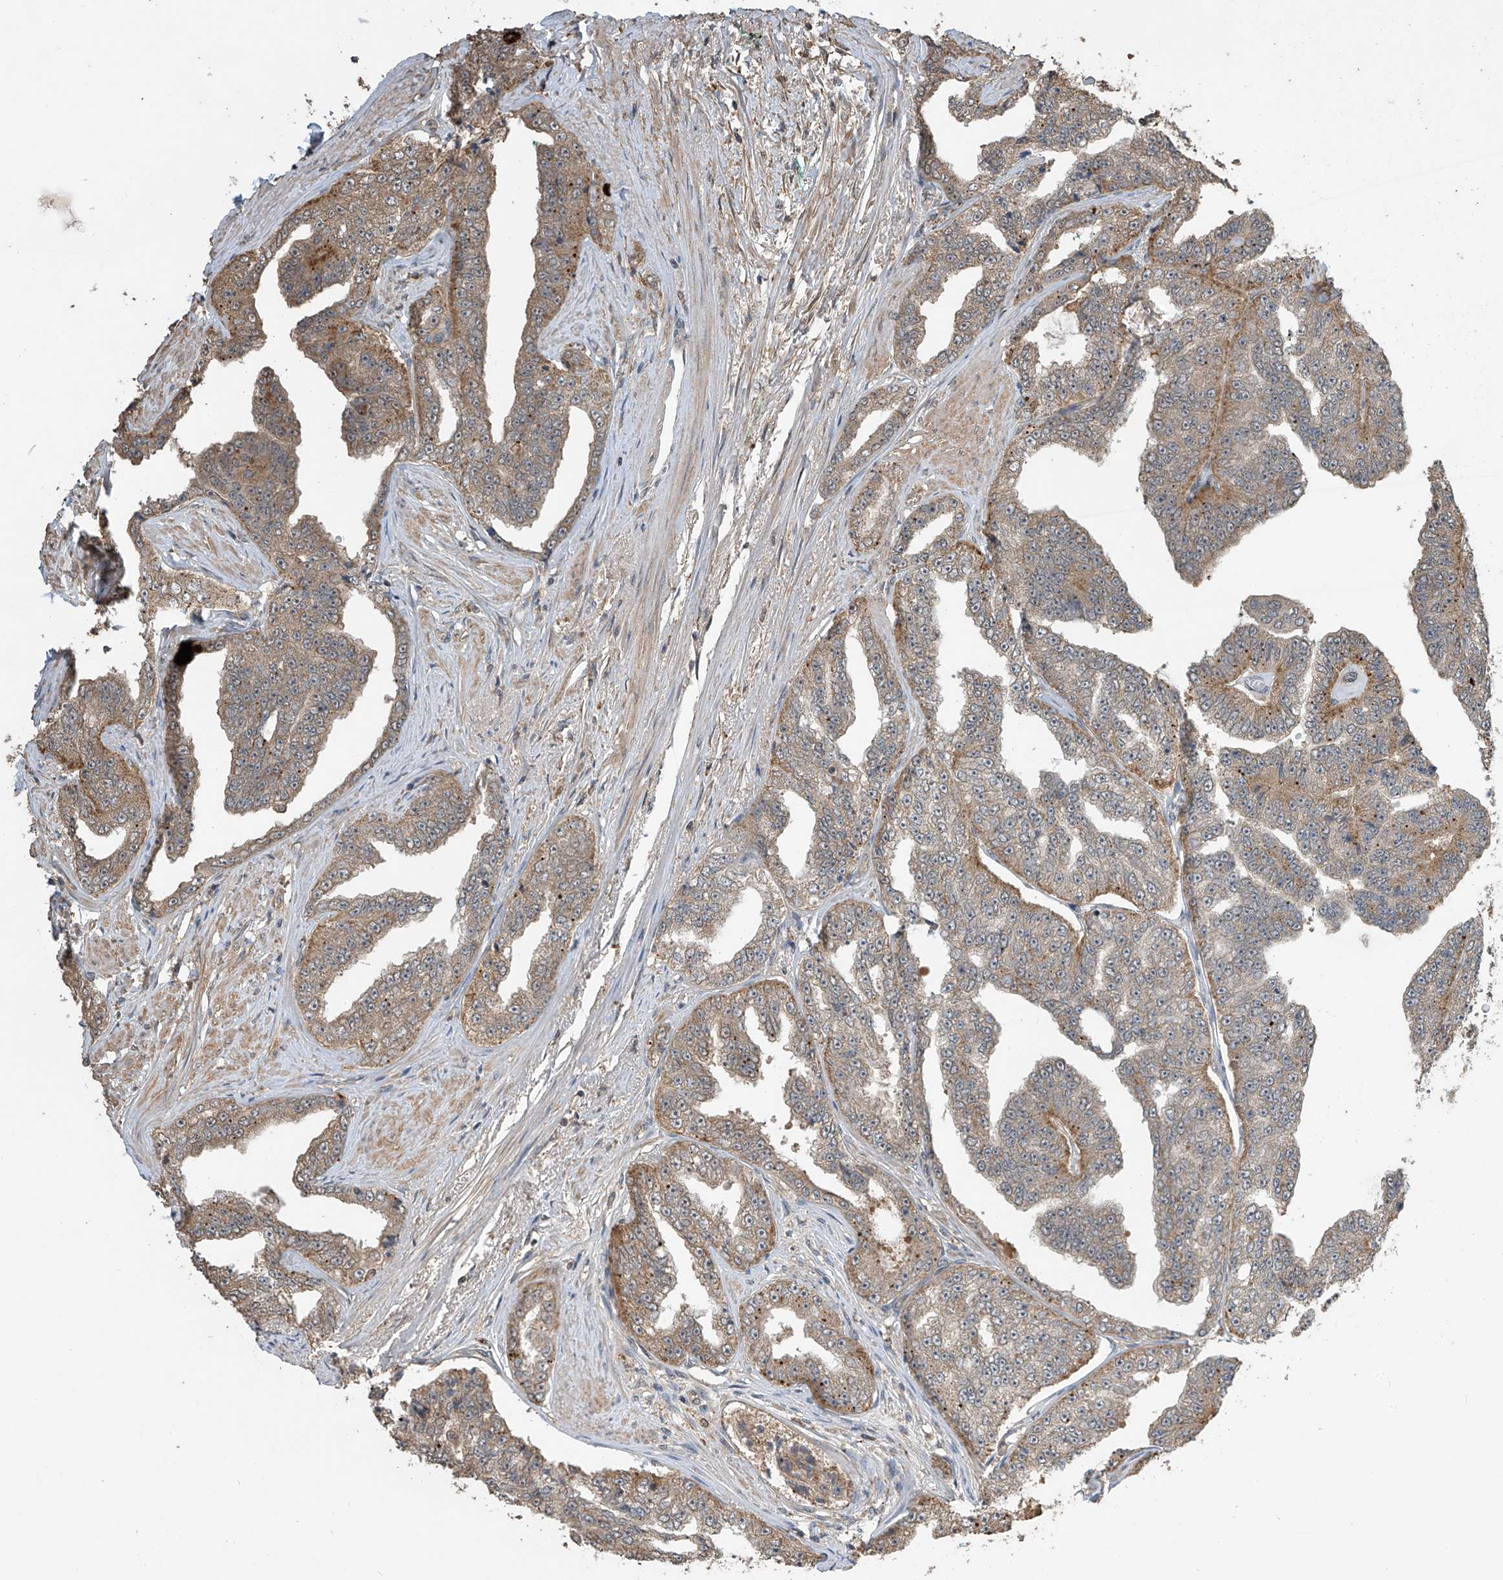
{"staining": {"intensity": "moderate", "quantity": ">75%", "location": "cytoplasmic/membranous"}, "tissue": "prostate cancer", "cell_type": "Tumor cells", "image_type": "cancer", "snomed": [{"axis": "morphology", "description": "Adenocarcinoma, High grade"}, {"axis": "topography", "description": "Prostate"}], "caption": "Protein staining by immunohistochemistry (IHC) demonstrates moderate cytoplasmic/membranous expression in about >75% of tumor cells in prostate high-grade adenocarcinoma.", "gene": "SLFN14", "patient": {"sex": "male", "age": 71}}